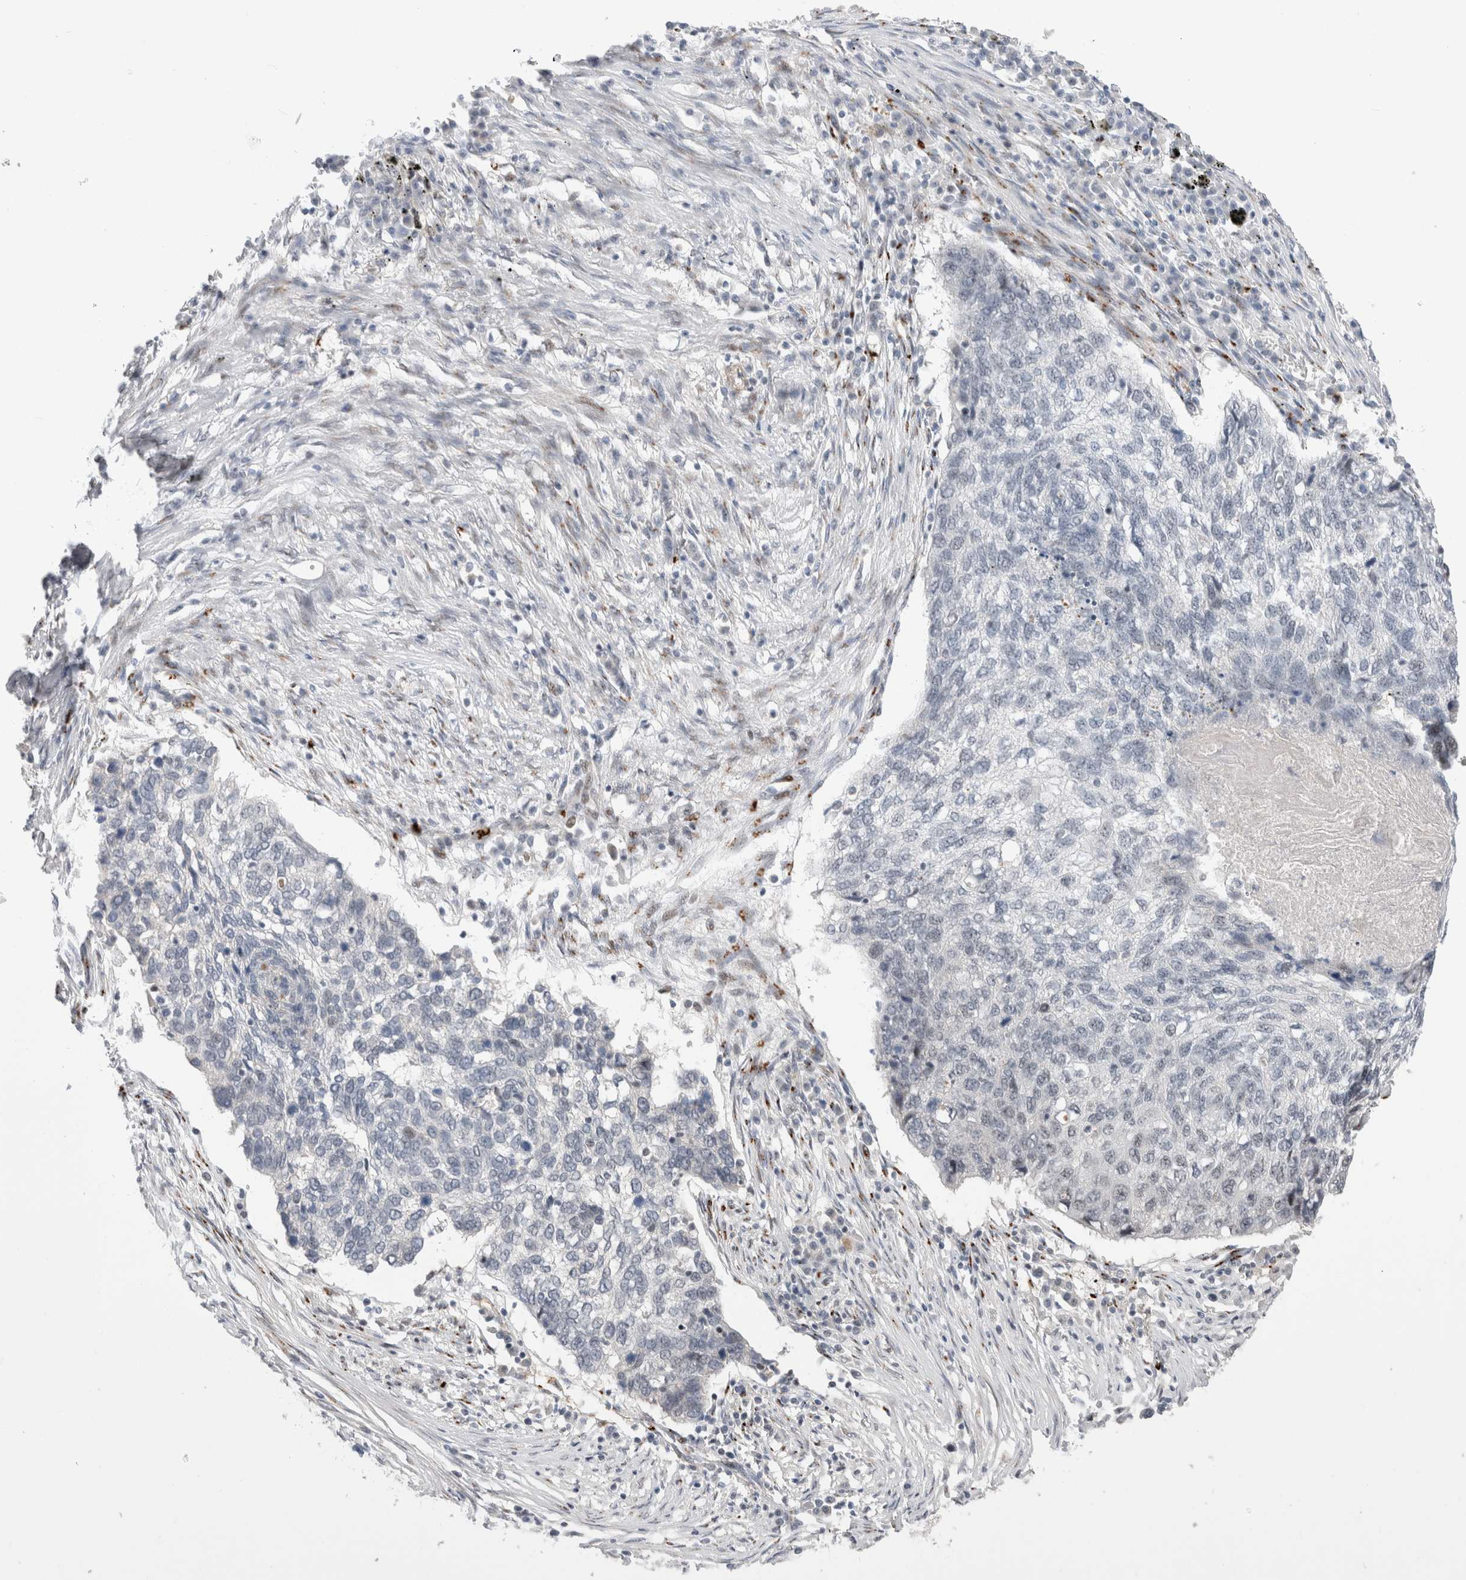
{"staining": {"intensity": "negative", "quantity": "none", "location": "none"}, "tissue": "lung cancer", "cell_type": "Tumor cells", "image_type": "cancer", "snomed": [{"axis": "morphology", "description": "Squamous cell carcinoma, NOS"}, {"axis": "topography", "description": "Lung"}], "caption": "The image displays no staining of tumor cells in lung cancer.", "gene": "VPS28", "patient": {"sex": "female", "age": 63}}